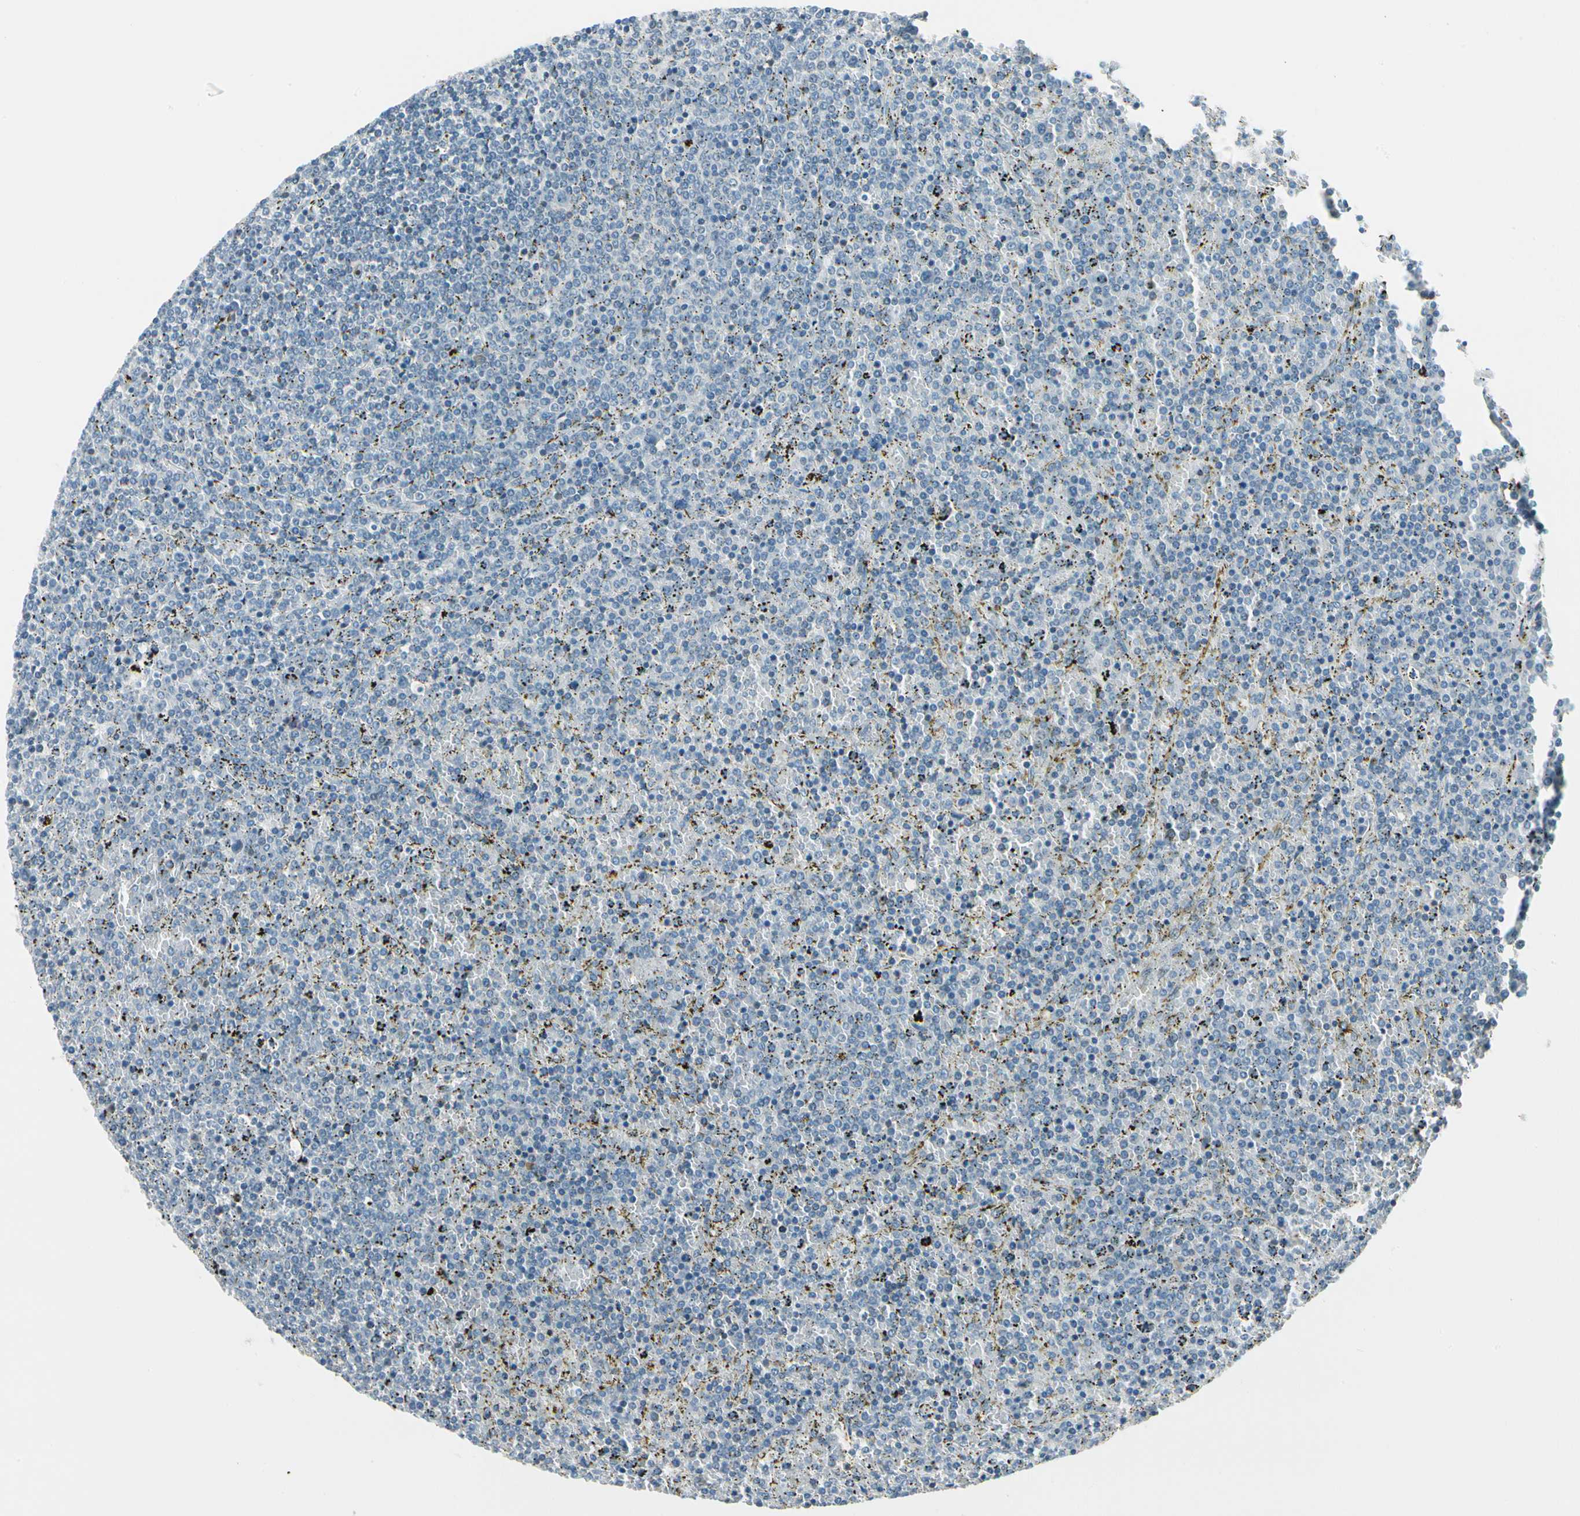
{"staining": {"intensity": "negative", "quantity": "none", "location": "none"}, "tissue": "lymphoma", "cell_type": "Tumor cells", "image_type": "cancer", "snomed": [{"axis": "morphology", "description": "Malignant lymphoma, non-Hodgkin's type, Low grade"}, {"axis": "topography", "description": "Spleen"}], "caption": "This micrograph is of malignant lymphoma, non-Hodgkin's type (low-grade) stained with IHC to label a protein in brown with the nuclei are counter-stained blue. There is no expression in tumor cells.", "gene": "ZSCAN1", "patient": {"sex": "female", "age": 77}}